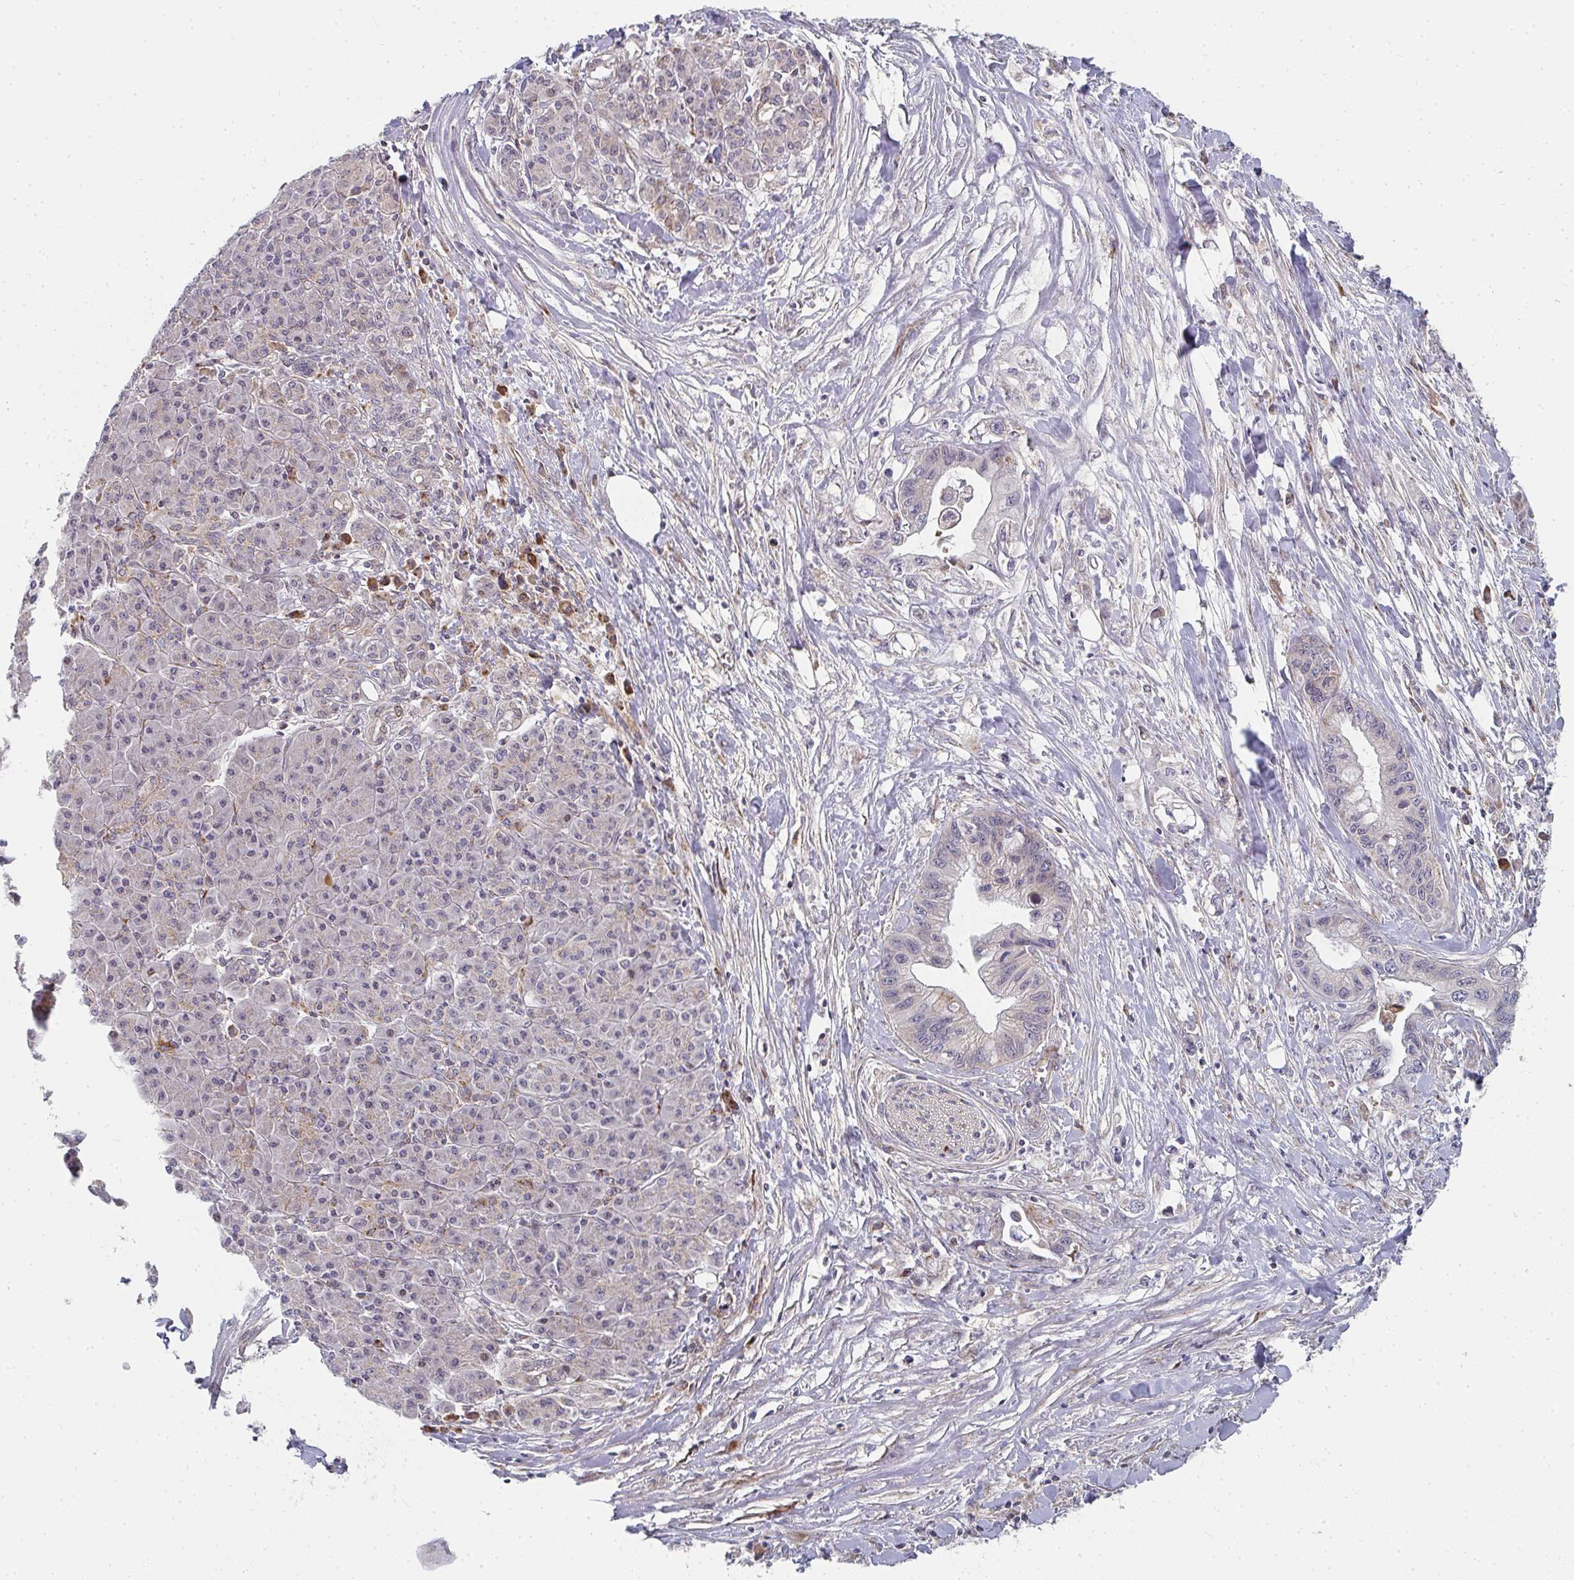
{"staining": {"intensity": "weak", "quantity": "<25%", "location": "cytoplasmic/membranous,nuclear"}, "tissue": "pancreatic cancer", "cell_type": "Tumor cells", "image_type": "cancer", "snomed": [{"axis": "morphology", "description": "Adenocarcinoma, NOS"}, {"axis": "topography", "description": "Pancreas"}], "caption": "Immunohistochemistry (IHC) histopathology image of neoplastic tissue: human pancreatic cancer (adenocarcinoma) stained with DAB (3,3'-diaminobenzidine) reveals no significant protein positivity in tumor cells.", "gene": "RHEBL1", "patient": {"sex": "male", "age": 61}}